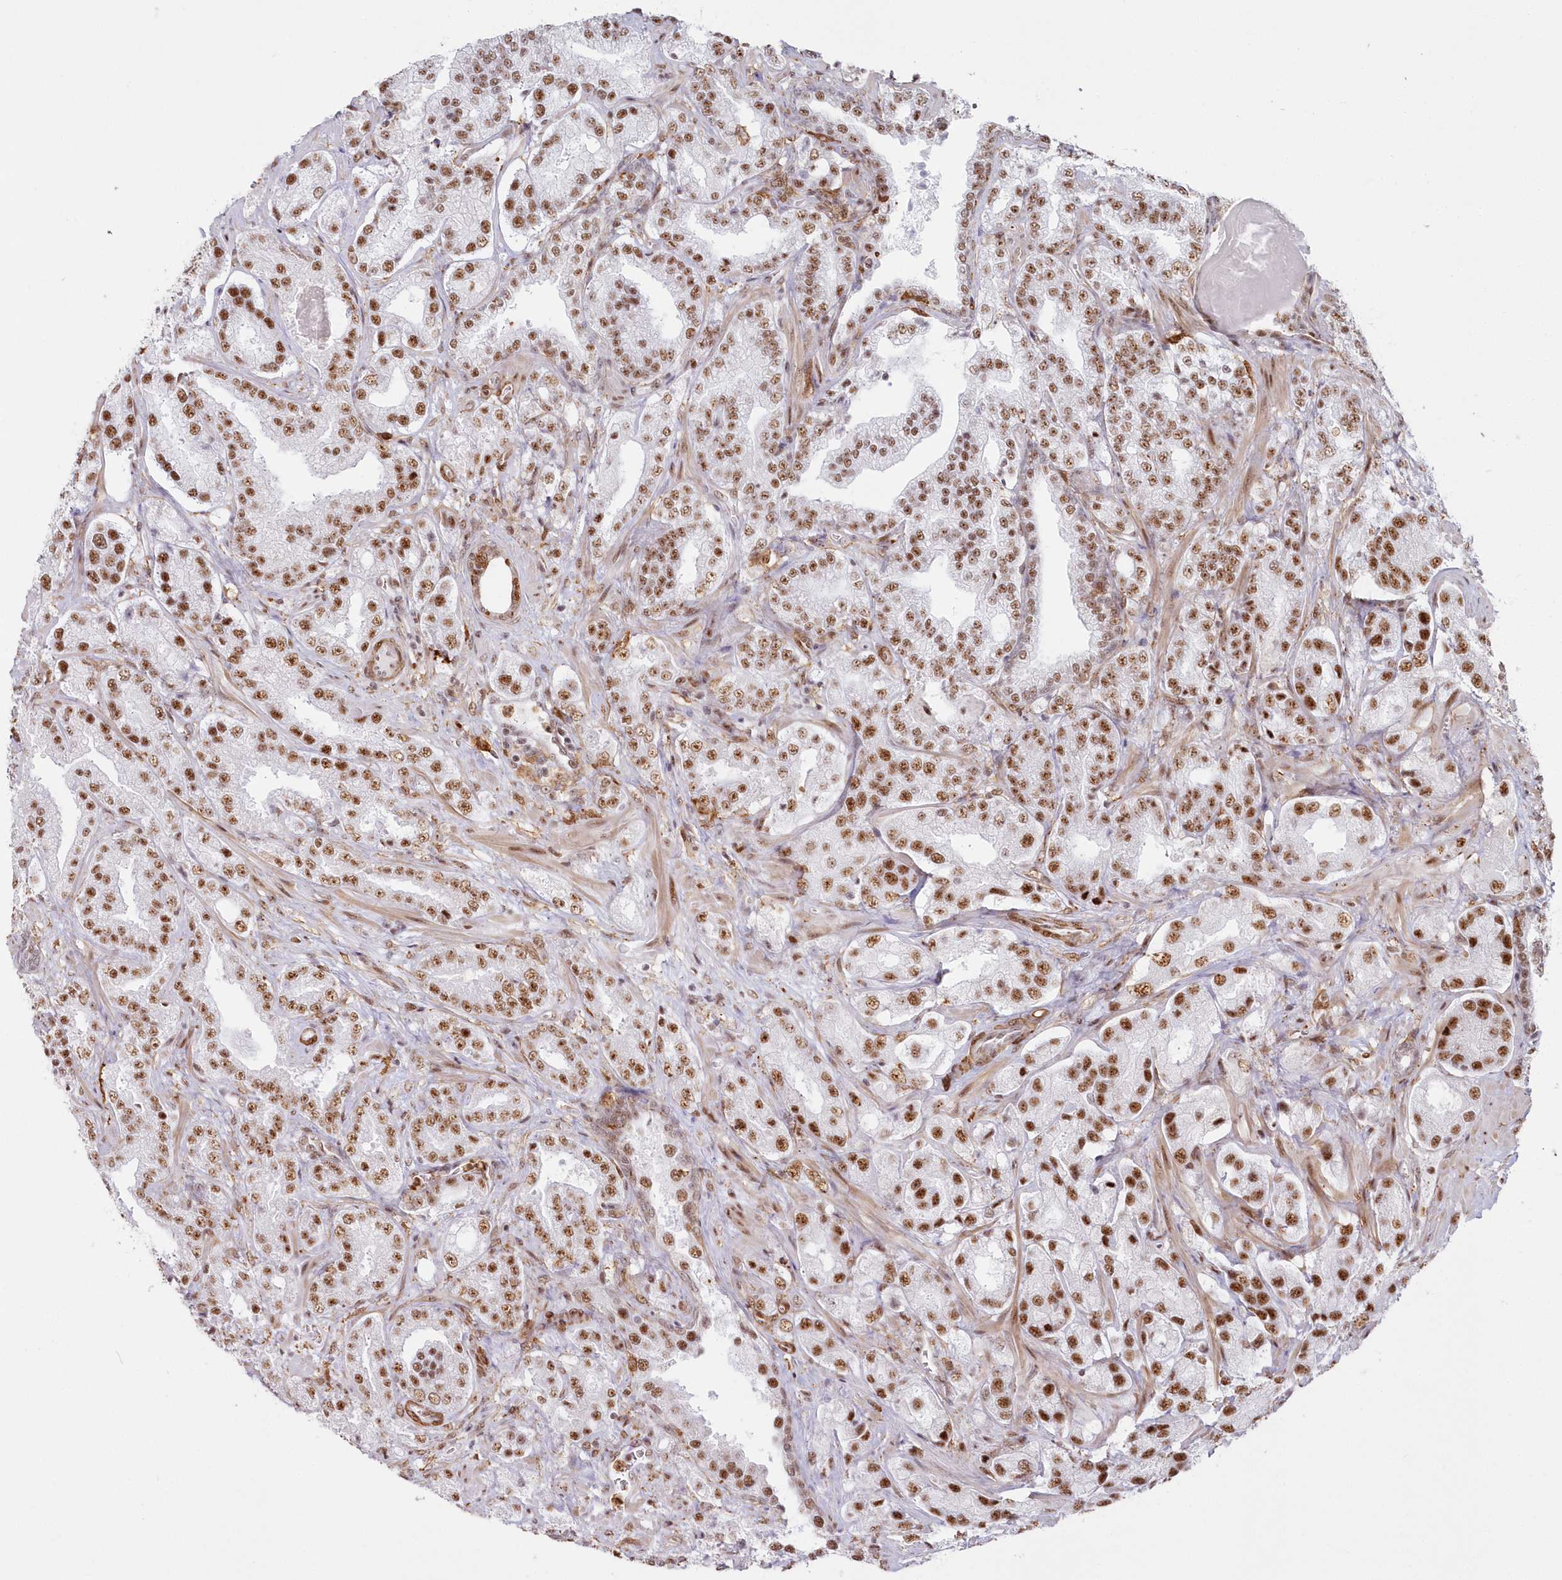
{"staining": {"intensity": "moderate", "quantity": ">75%", "location": "nuclear"}, "tissue": "prostate cancer", "cell_type": "Tumor cells", "image_type": "cancer", "snomed": [{"axis": "morphology", "description": "Adenocarcinoma, High grade"}, {"axis": "topography", "description": "Prostate"}], "caption": "Immunohistochemical staining of human prostate cancer (high-grade adenocarcinoma) reveals medium levels of moderate nuclear protein expression in approximately >75% of tumor cells. The staining was performed using DAB to visualize the protein expression in brown, while the nuclei were stained in blue with hematoxylin (Magnification: 20x).", "gene": "DDX46", "patient": {"sex": "male", "age": 64}}